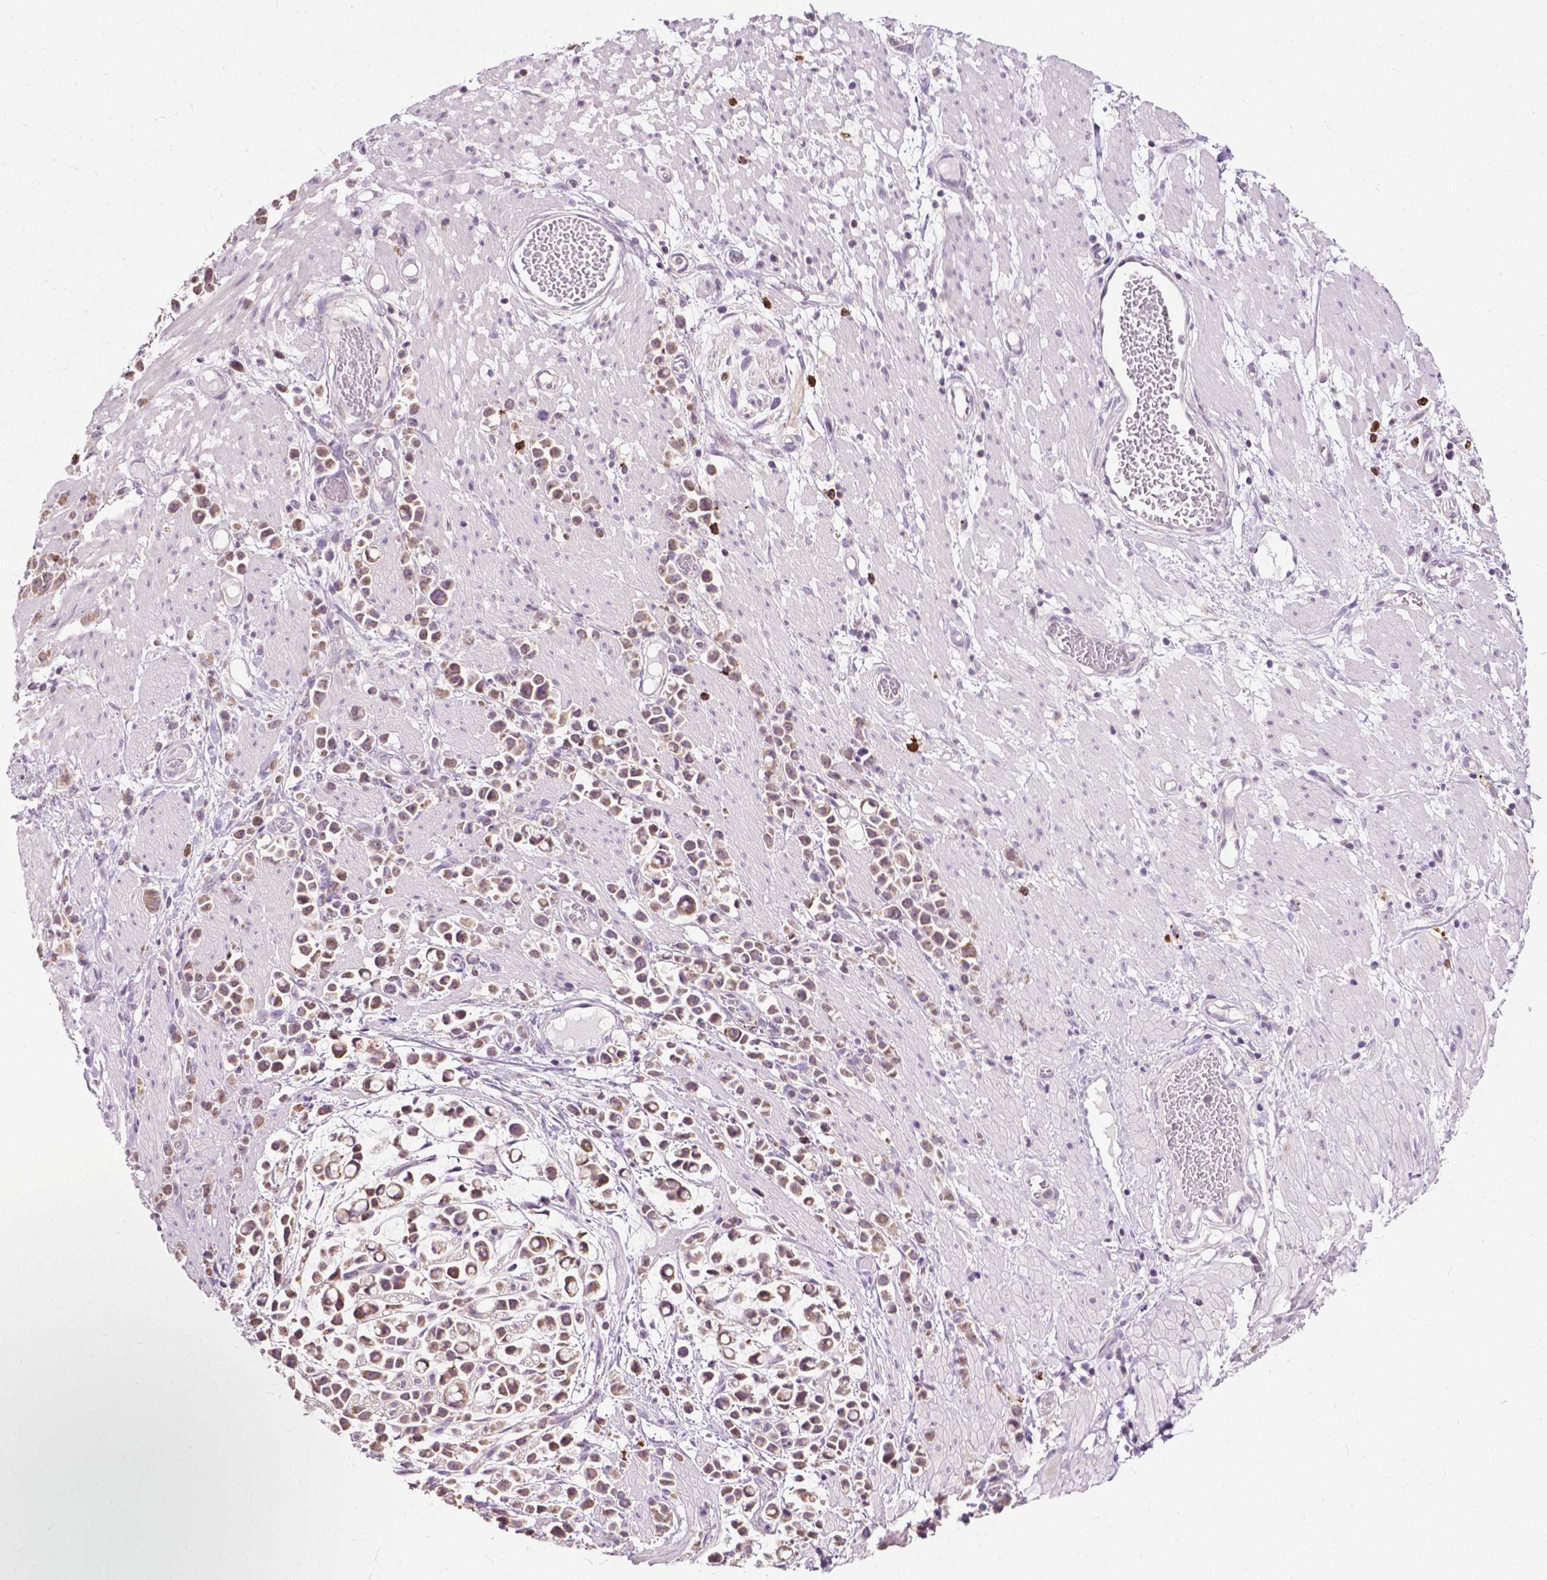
{"staining": {"intensity": "weak", "quantity": ">75%", "location": "cytoplasmic/membranous"}, "tissue": "stomach cancer", "cell_type": "Tumor cells", "image_type": "cancer", "snomed": [{"axis": "morphology", "description": "Adenocarcinoma, NOS"}, {"axis": "topography", "description": "Stomach"}], "caption": "Stomach cancer (adenocarcinoma) tissue demonstrates weak cytoplasmic/membranous staining in about >75% of tumor cells, visualized by immunohistochemistry.", "gene": "TTC9B", "patient": {"sex": "male", "age": 82}}